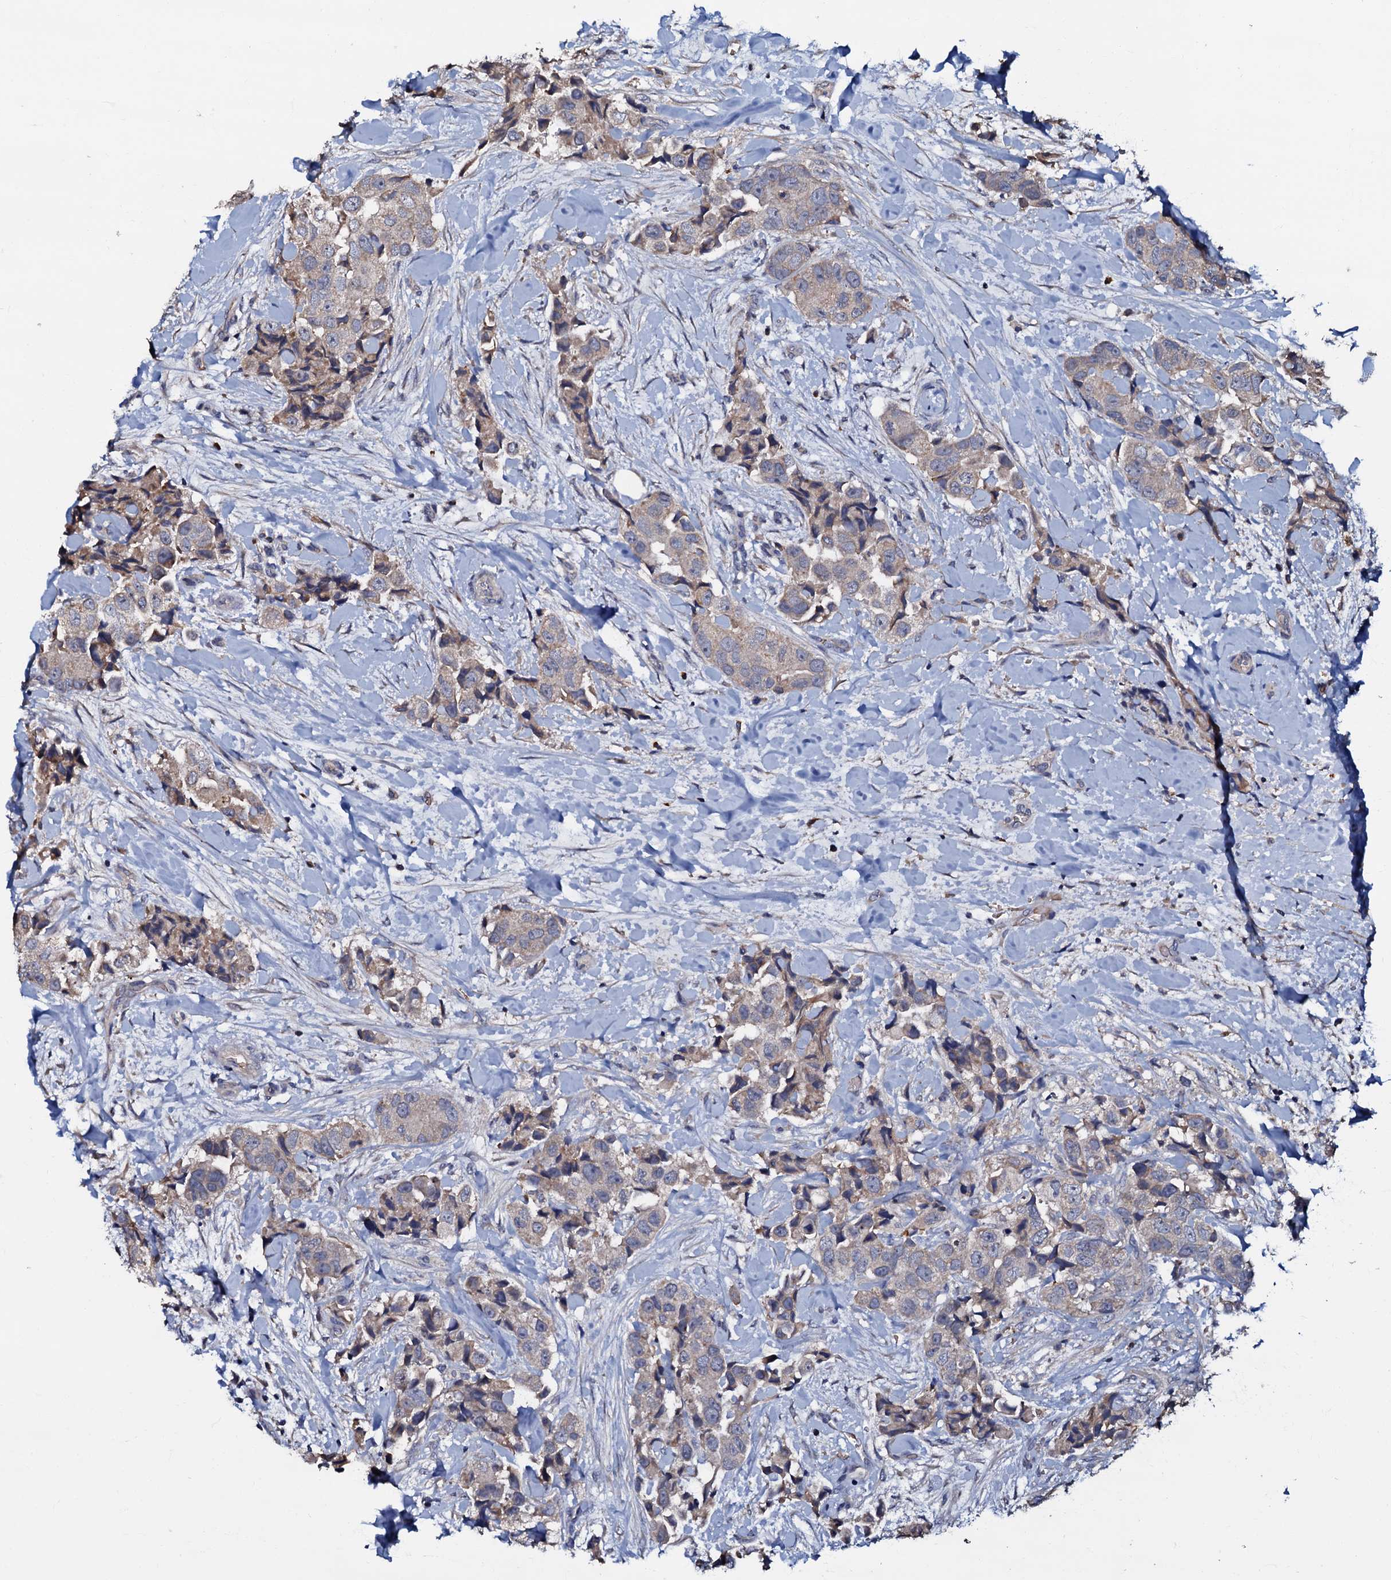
{"staining": {"intensity": "weak", "quantity": ">75%", "location": "cytoplasmic/membranous"}, "tissue": "breast cancer", "cell_type": "Tumor cells", "image_type": "cancer", "snomed": [{"axis": "morphology", "description": "Normal tissue, NOS"}, {"axis": "morphology", "description": "Duct carcinoma"}, {"axis": "topography", "description": "Breast"}], "caption": "Tumor cells exhibit weak cytoplasmic/membranous staining in approximately >75% of cells in infiltrating ductal carcinoma (breast). (DAB (3,3'-diaminobenzidine) IHC with brightfield microscopy, high magnification).", "gene": "CPNE2", "patient": {"sex": "female", "age": 62}}